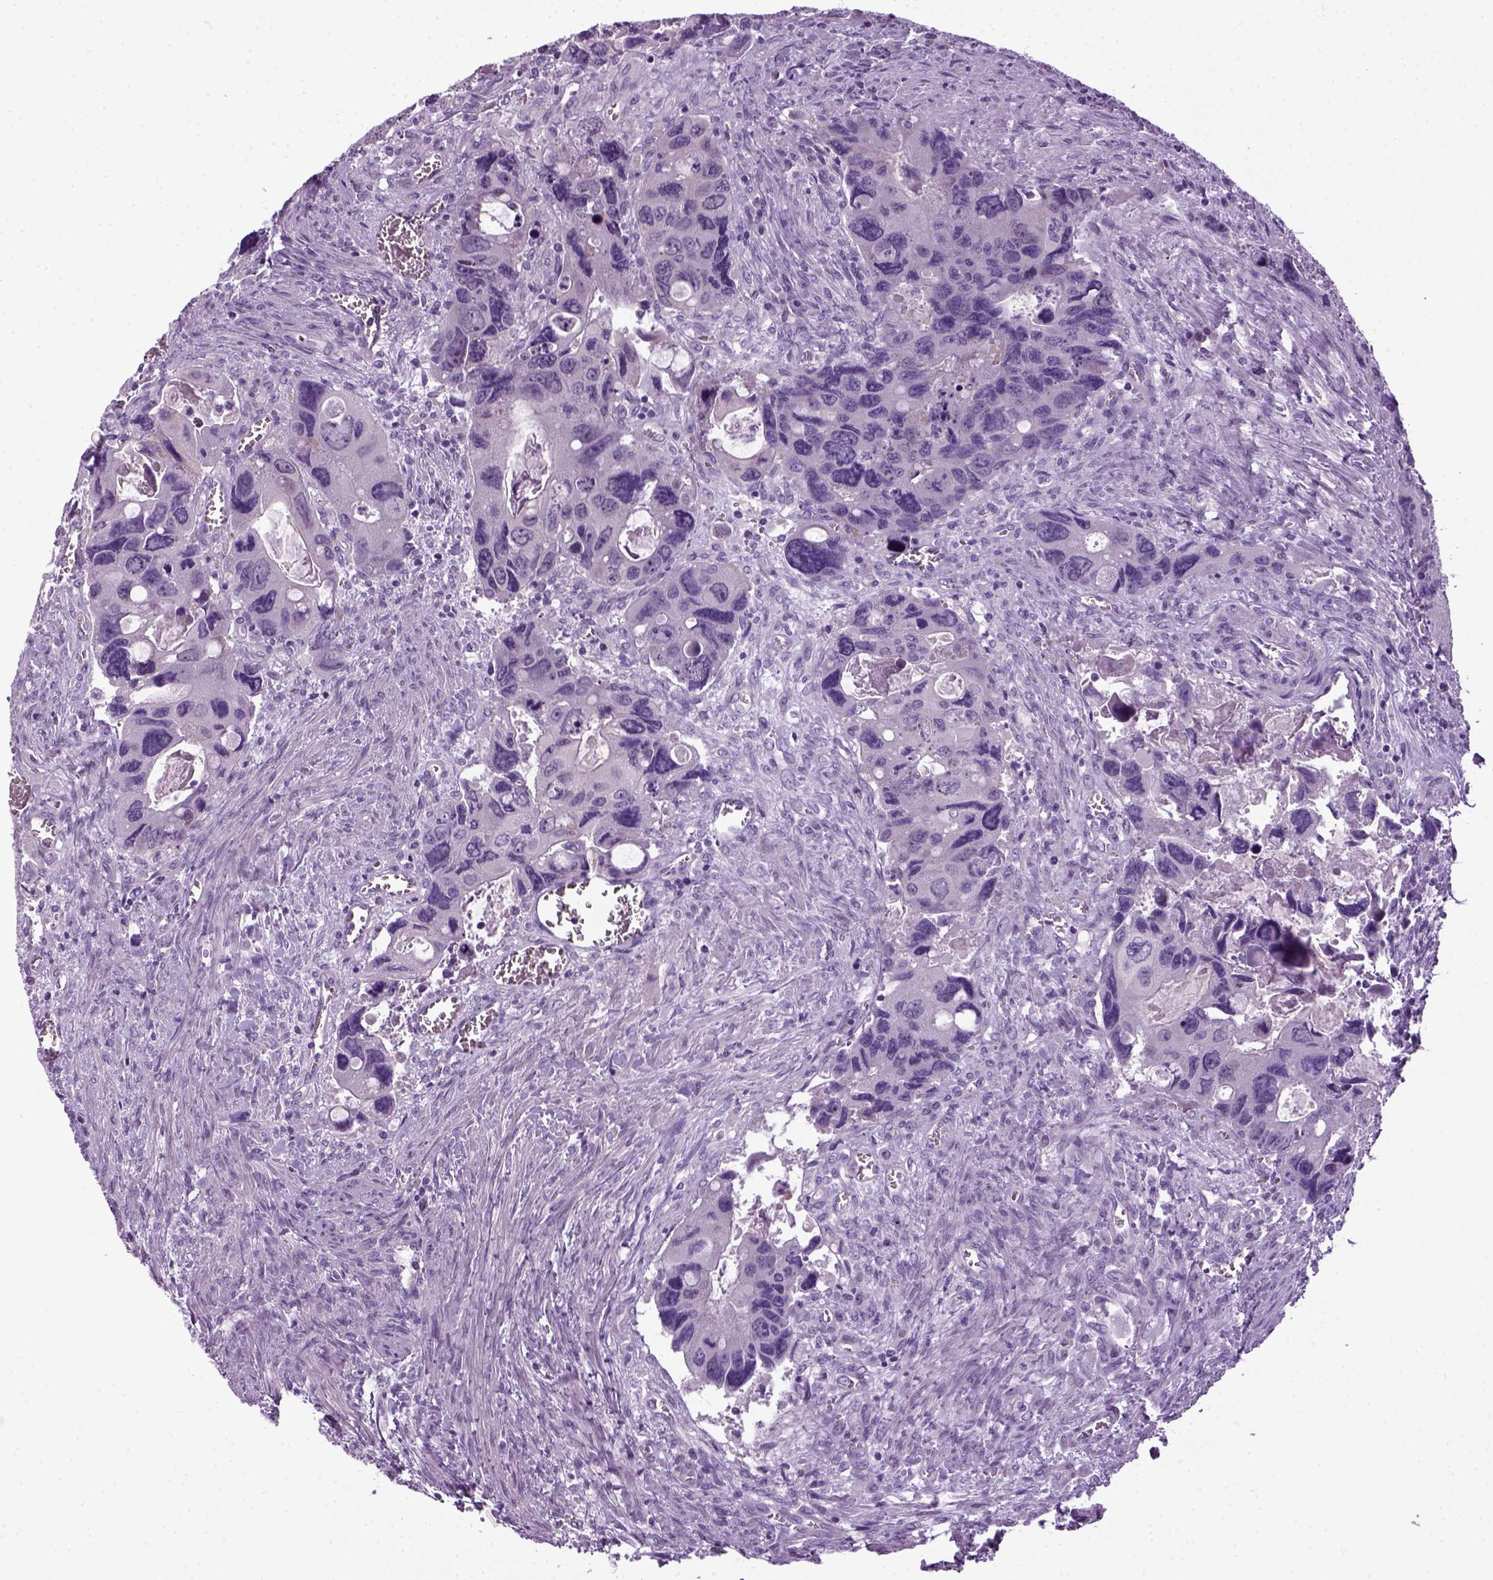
{"staining": {"intensity": "negative", "quantity": "none", "location": "none"}, "tissue": "colorectal cancer", "cell_type": "Tumor cells", "image_type": "cancer", "snomed": [{"axis": "morphology", "description": "Adenocarcinoma, NOS"}, {"axis": "topography", "description": "Rectum"}], "caption": "Immunohistochemical staining of human colorectal cancer shows no significant expression in tumor cells. (Immunohistochemistry (ihc), brightfield microscopy, high magnification).", "gene": "HMCN2", "patient": {"sex": "male", "age": 62}}